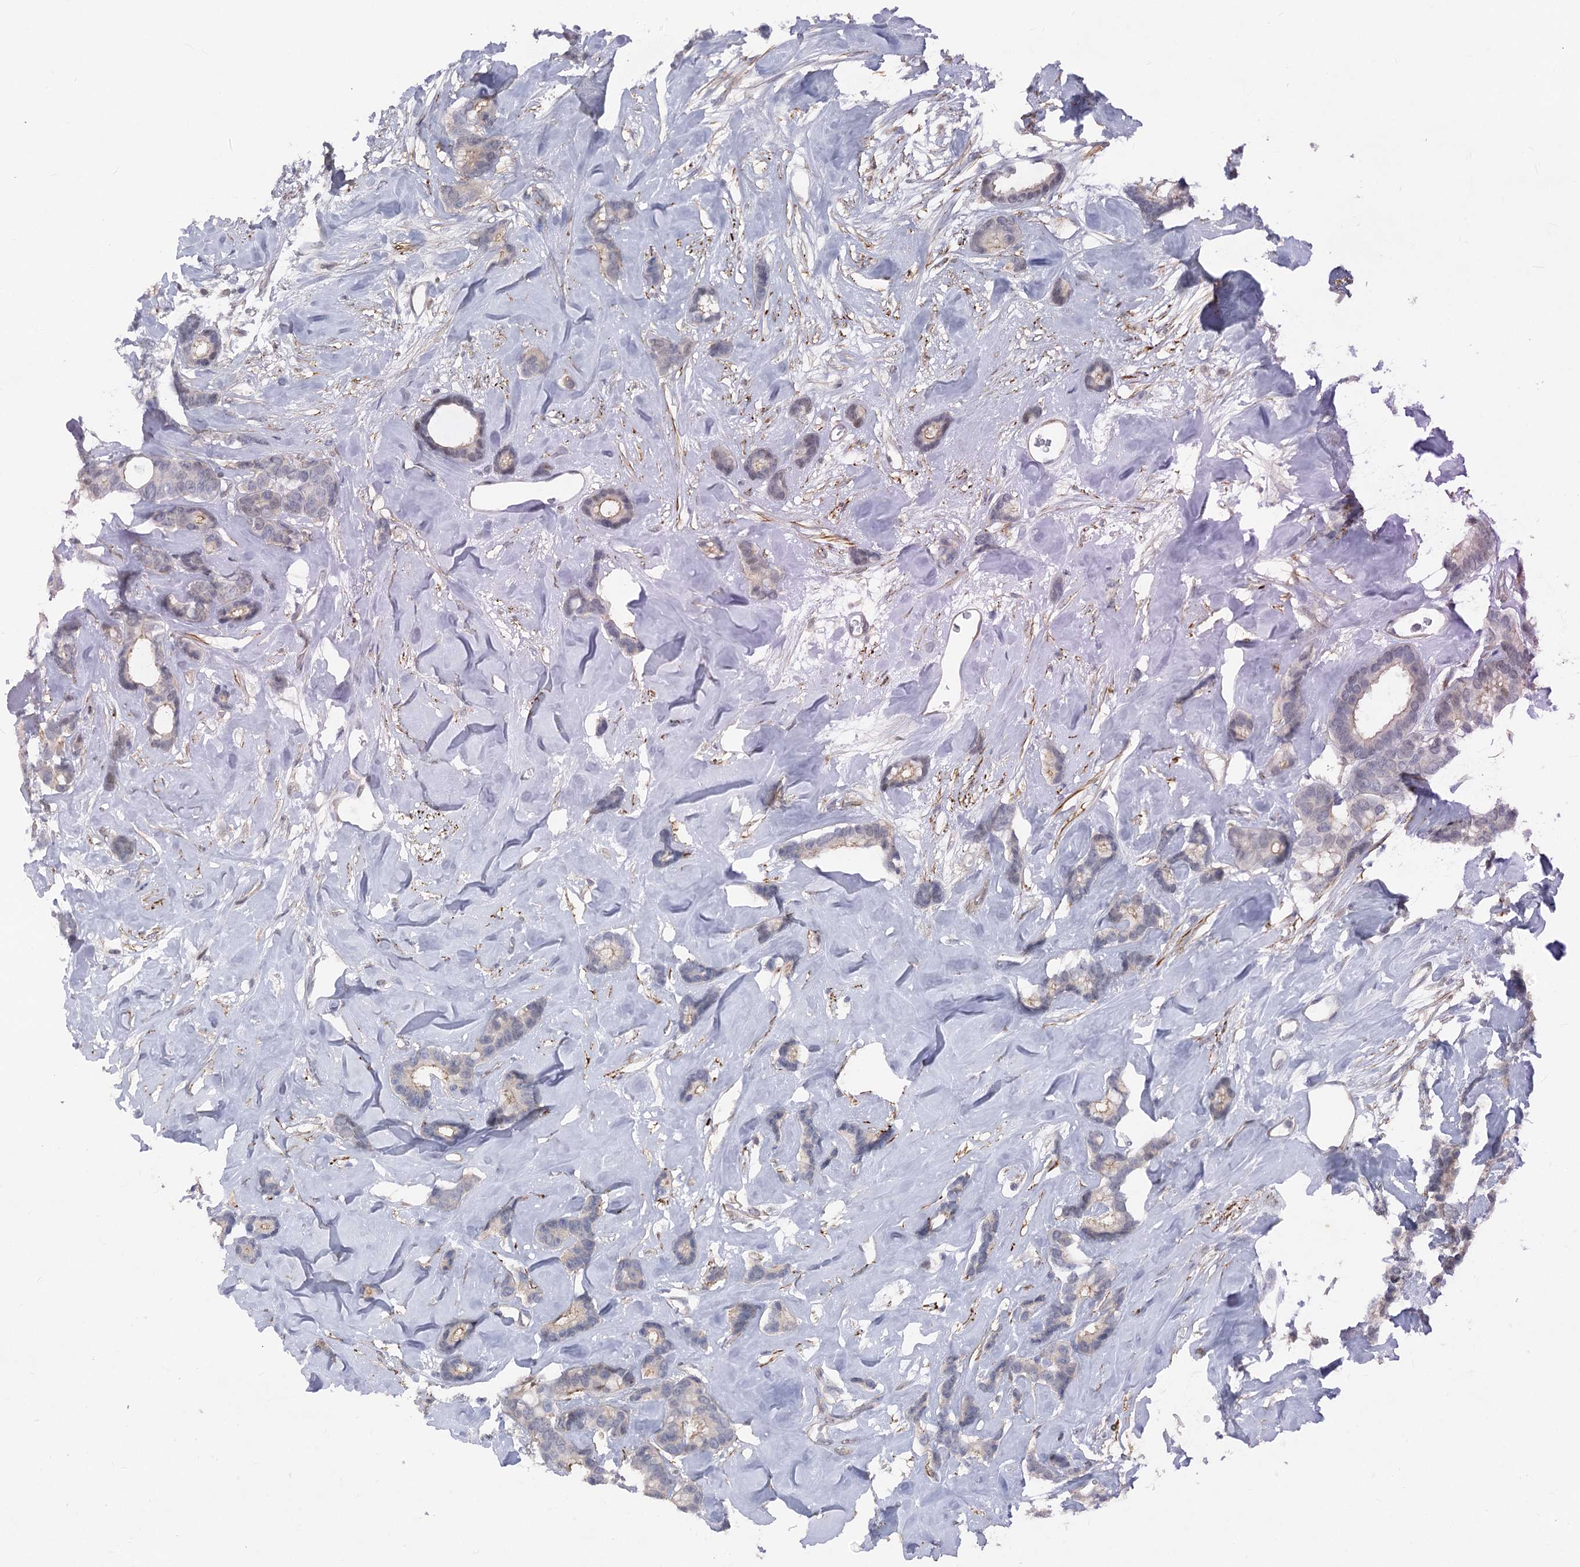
{"staining": {"intensity": "weak", "quantity": "<25%", "location": "cytoplasmic/membranous"}, "tissue": "breast cancer", "cell_type": "Tumor cells", "image_type": "cancer", "snomed": [{"axis": "morphology", "description": "Duct carcinoma"}, {"axis": "topography", "description": "Breast"}], "caption": "This is a histopathology image of immunohistochemistry (IHC) staining of breast cancer (intraductal carcinoma), which shows no expression in tumor cells.", "gene": "ARSI", "patient": {"sex": "female", "age": 87}}